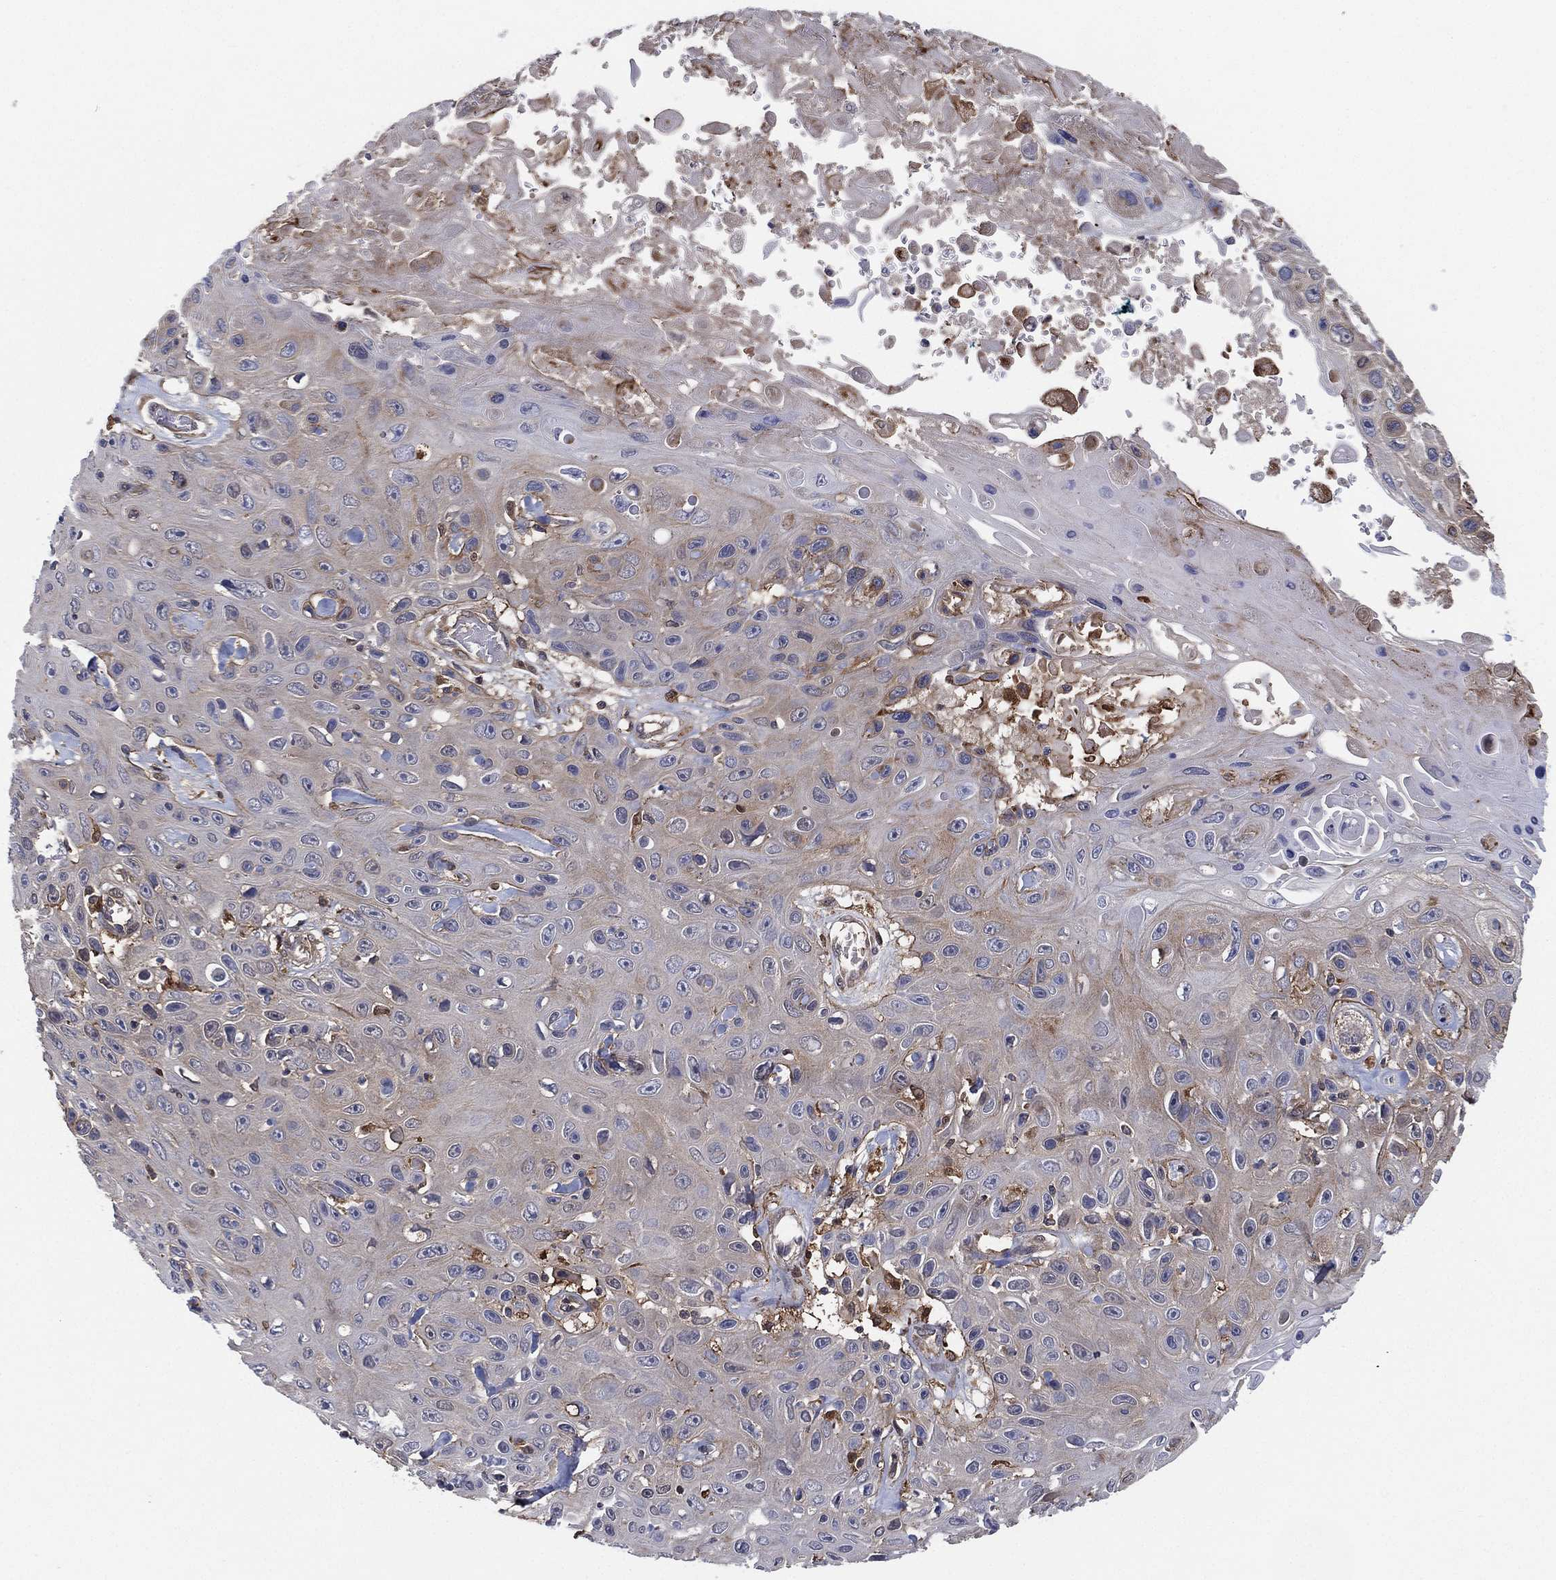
{"staining": {"intensity": "weak", "quantity": "25%-75%", "location": "cytoplasmic/membranous"}, "tissue": "skin cancer", "cell_type": "Tumor cells", "image_type": "cancer", "snomed": [{"axis": "morphology", "description": "Squamous cell carcinoma, NOS"}, {"axis": "topography", "description": "Skin"}], "caption": "Human skin cancer (squamous cell carcinoma) stained for a protein (brown) reveals weak cytoplasmic/membranous positive expression in about 25%-75% of tumor cells.", "gene": "PSMG4", "patient": {"sex": "male", "age": 82}}